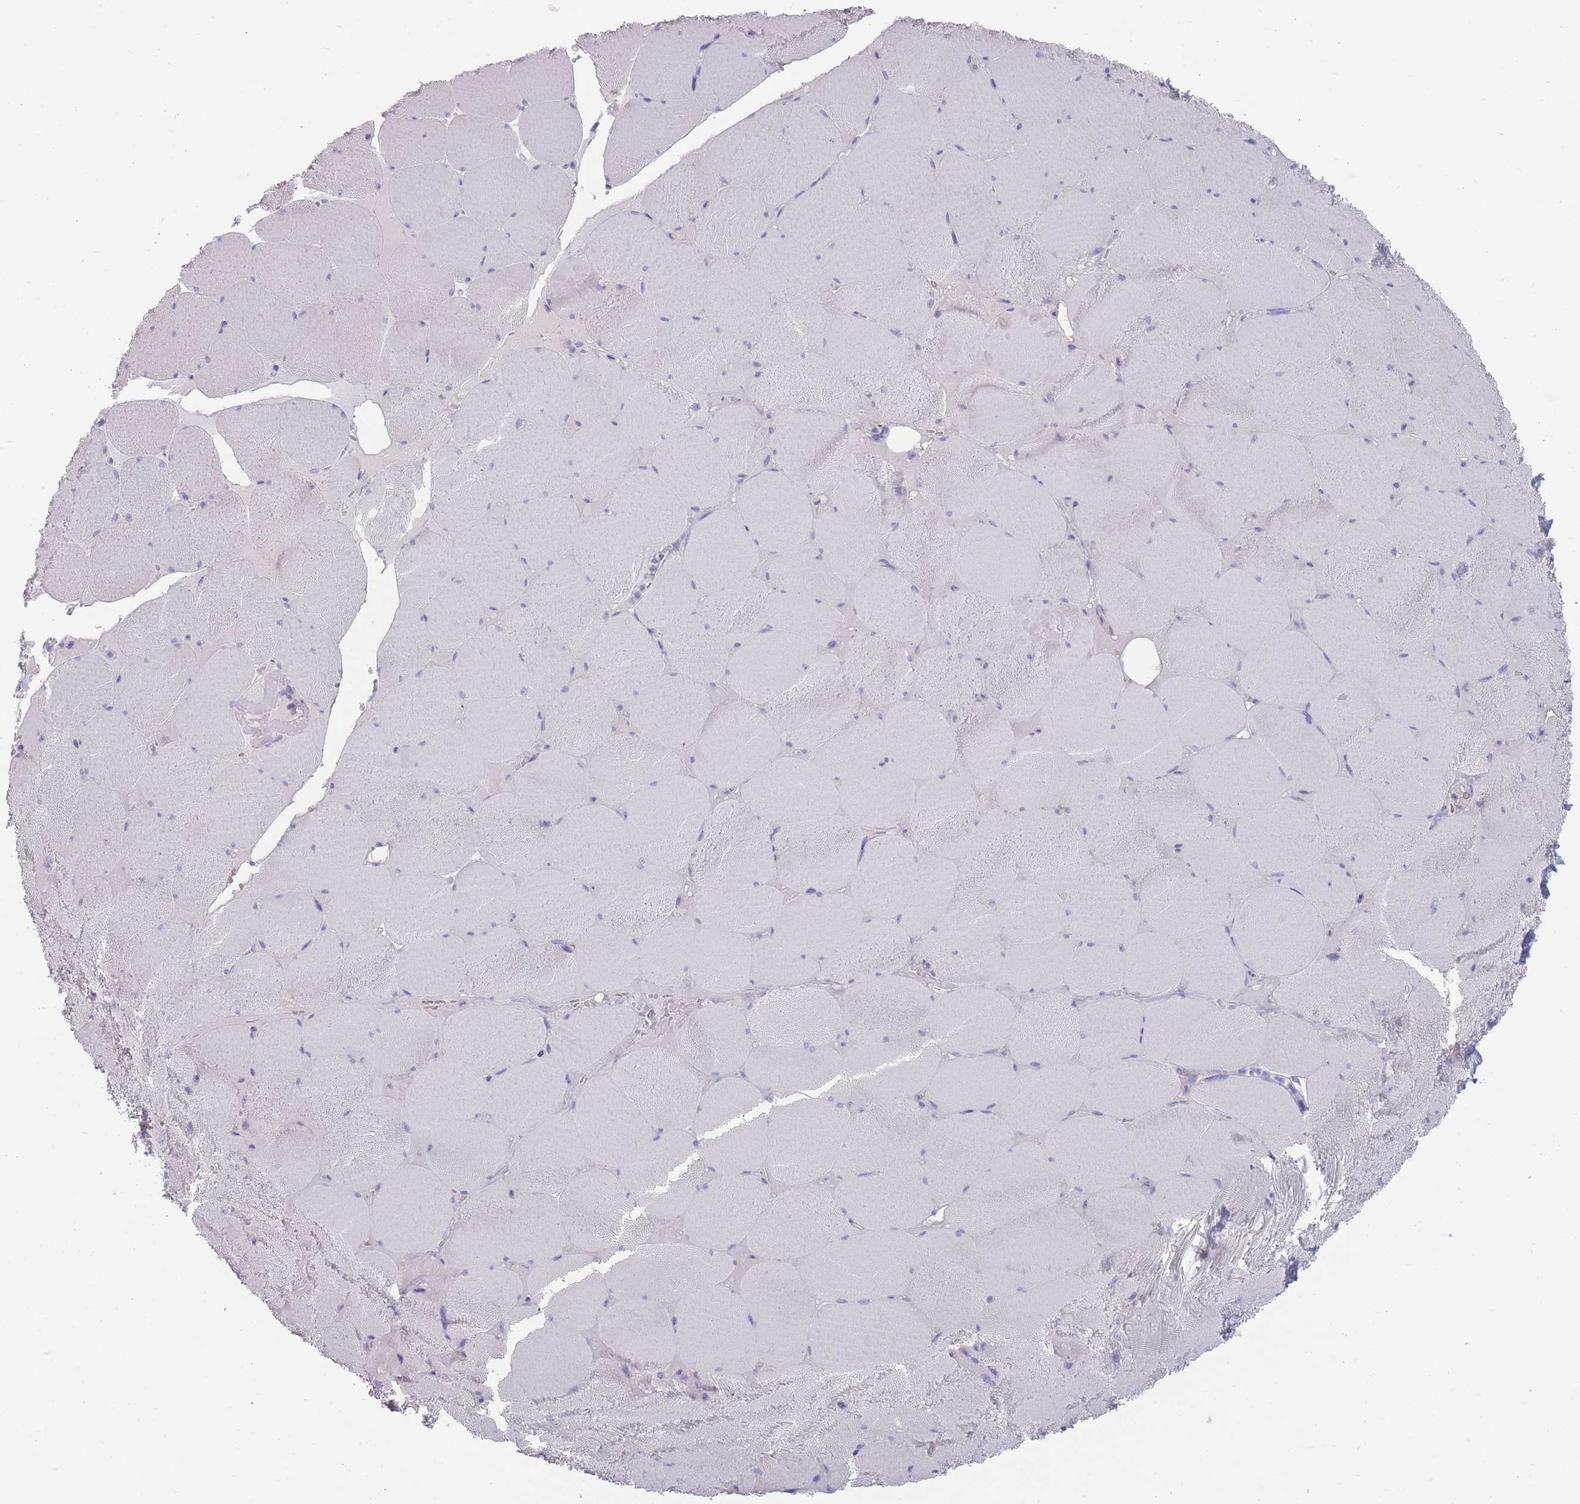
{"staining": {"intensity": "negative", "quantity": "none", "location": "none"}, "tissue": "skeletal muscle", "cell_type": "Myocytes", "image_type": "normal", "snomed": [{"axis": "morphology", "description": "Normal tissue, NOS"}, {"axis": "topography", "description": "Skeletal muscle"}, {"axis": "topography", "description": "Head-Neck"}], "caption": "Histopathology image shows no significant protein staining in myocytes of unremarkable skeletal muscle.", "gene": "RHBG", "patient": {"sex": "male", "age": 66}}